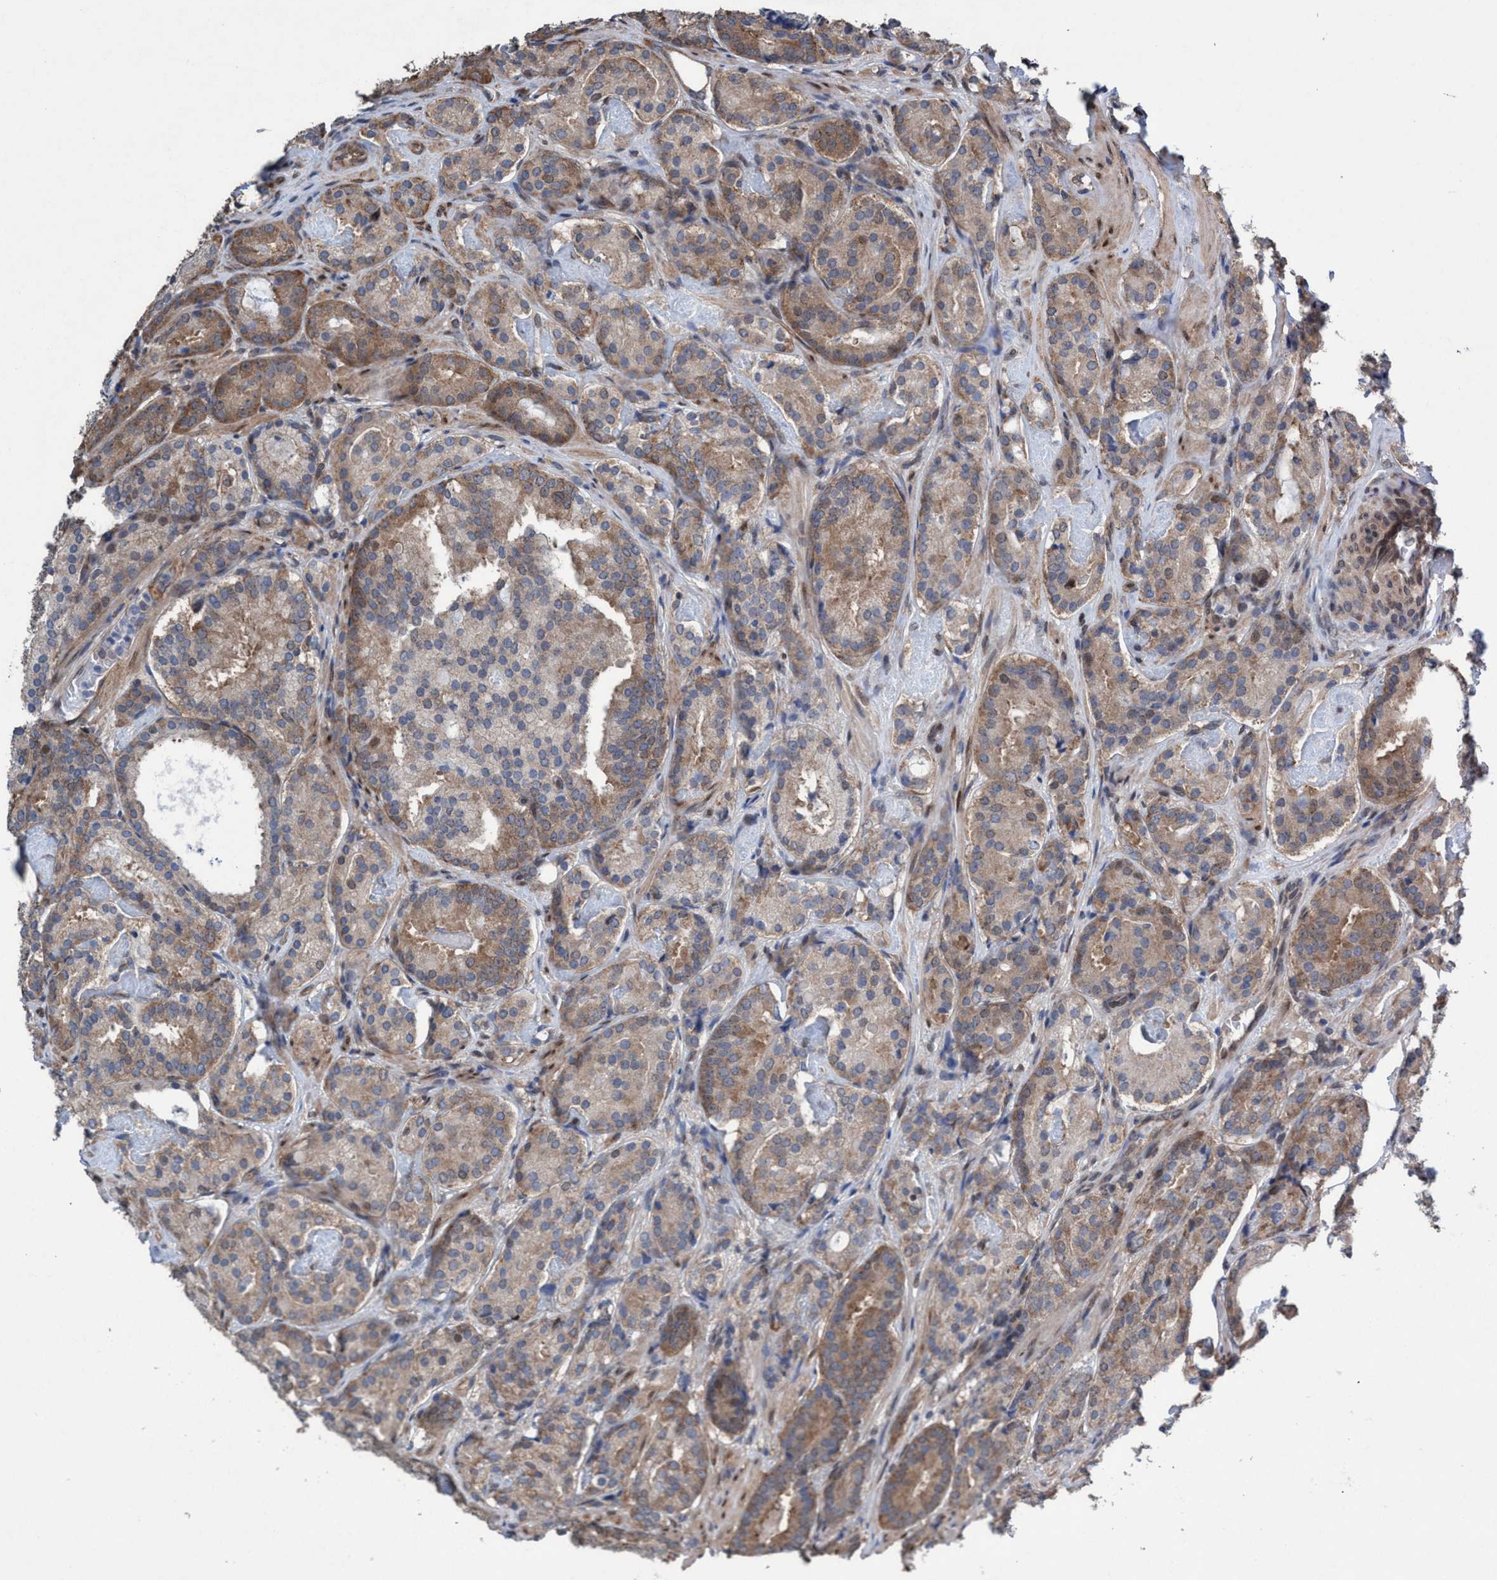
{"staining": {"intensity": "moderate", "quantity": ">75%", "location": "cytoplasmic/membranous"}, "tissue": "prostate cancer", "cell_type": "Tumor cells", "image_type": "cancer", "snomed": [{"axis": "morphology", "description": "Adenocarcinoma, Low grade"}, {"axis": "topography", "description": "Prostate"}], "caption": "Moderate cytoplasmic/membranous positivity for a protein is present in about >75% of tumor cells of prostate low-grade adenocarcinoma using immunohistochemistry.", "gene": "METAP2", "patient": {"sex": "male", "age": 69}}